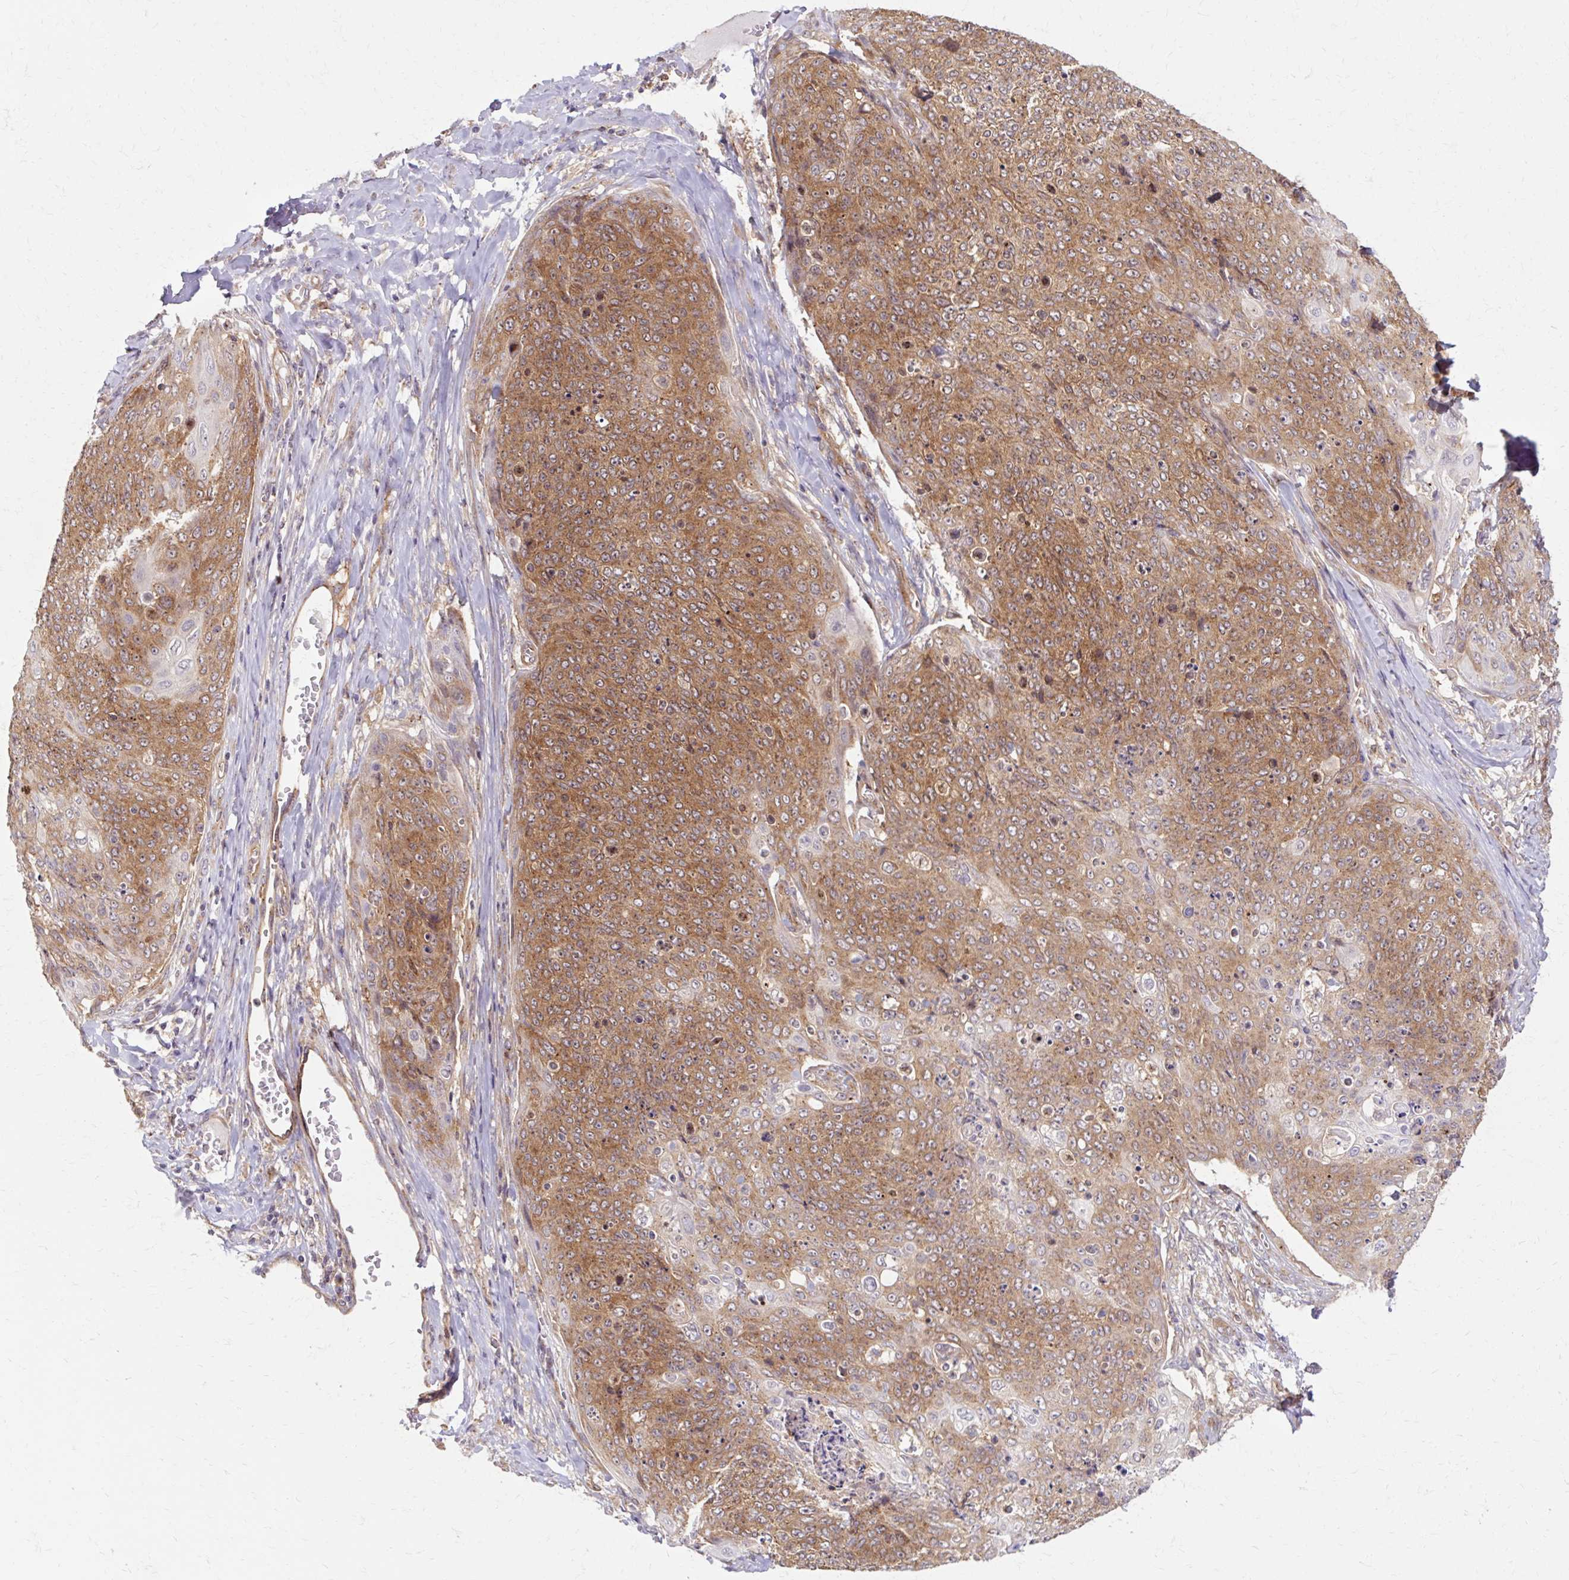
{"staining": {"intensity": "moderate", "quantity": ">75%", "location": "cytoplasmic/membranous"}, "tissue": "skin cancer", "cell_type": "Tumor cells", "image_type": "cancer", "snomed": [{"axis": "morphology", "description": "Squamous cell carcinoma, NOS"}, {"axis": "topography", "description": "Skin"}, {"axis": "topography", "description": "Vulva"}], "caption": "Immunohistochemical staining of squamous cell carcinoma (skin) displays moderate cytoplasmic/membranous protein positivity in about >75% of tumor cells.", "gene": "MZT2B", "patient": {"sex": "female", "age": 85}}